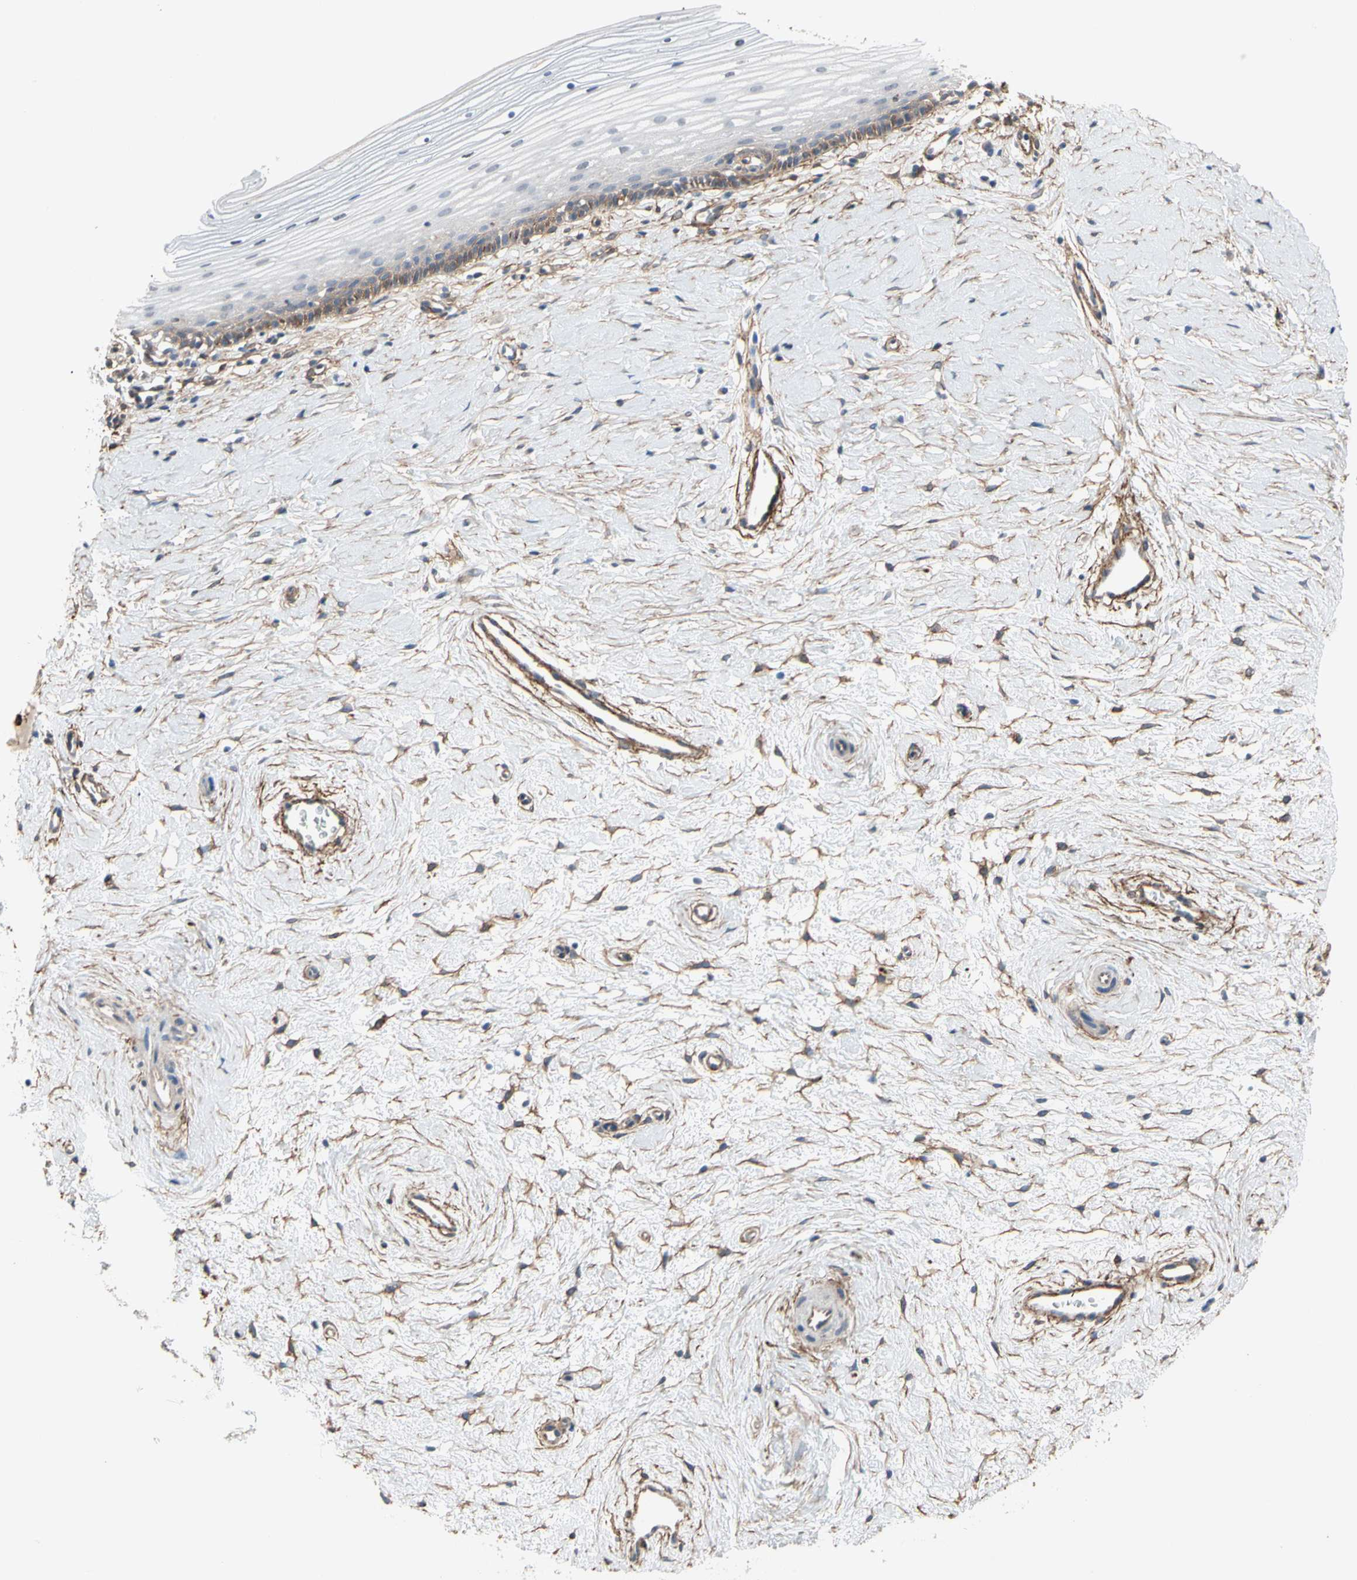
{"staining": {"intensity": "strong", "quantity": "25%-75%", "location": "cytoplasmic/membranous"}, "tissue": "cervix", "cell_type": "Glandular cells", "image_type": "normal", "snomed": [{"axis": "morphology", "description": "Normal tissue, NOS"}, {"axis": "topography", "description": "Cervix"}], "caption": "Immunohistochemical staining of unremarkable cervix exhibits high levels of strong cytoplasmic/membranous staining in about 25%-75% of glandular cells.", "gene": "EPB41L2", "patient": {"sex": "female", "age": 39}}